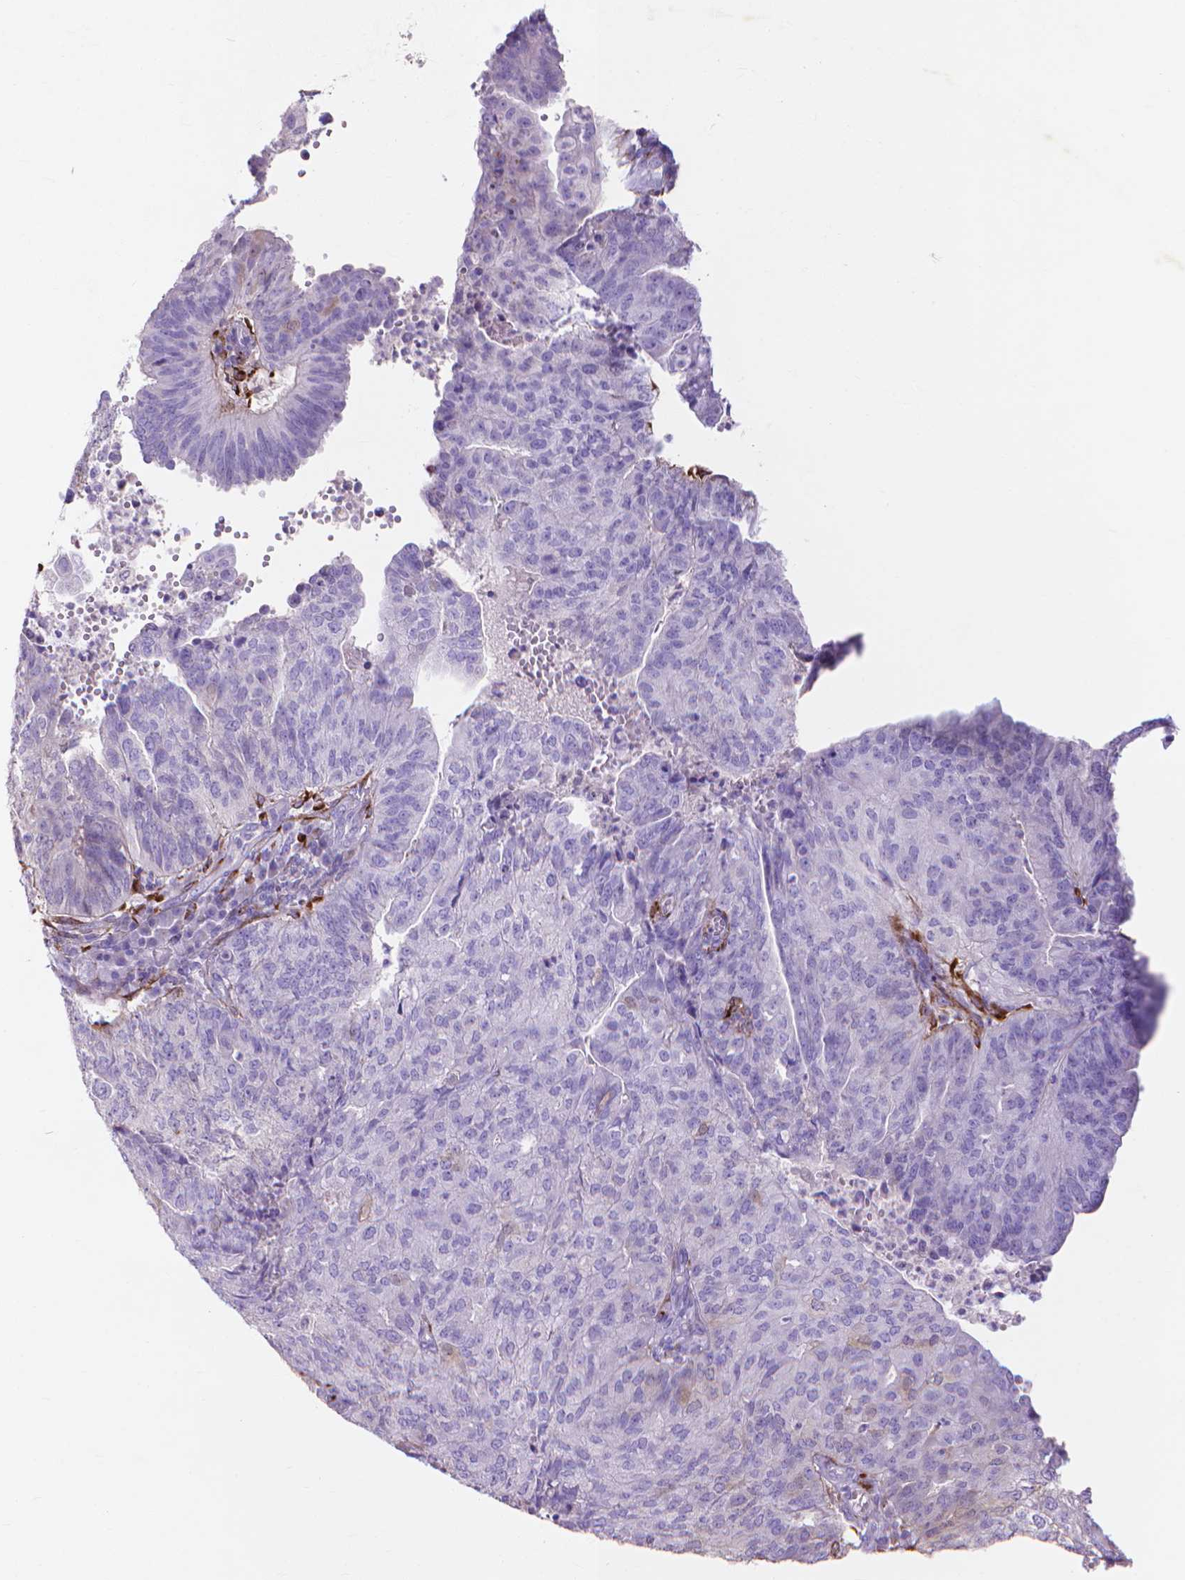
{"staining": {"intensity": "negative", "quantity": "none", "location": "none"}, "tissue": "endometrial cancer", "cell_type": "Tumor cells", "image_type": "cancer", "snomed": [{"axis": "morphology", "description": "Adenocarcinoma, NOS"}, {"axis": "topography", "description": "Endometrium"}], "caption": "Endometrial cancer was stained to show a protein in brown. There is no significant staining in tumor cells.", "gene": "MMP11", "patient": {"sex": "female", "age": 82}}